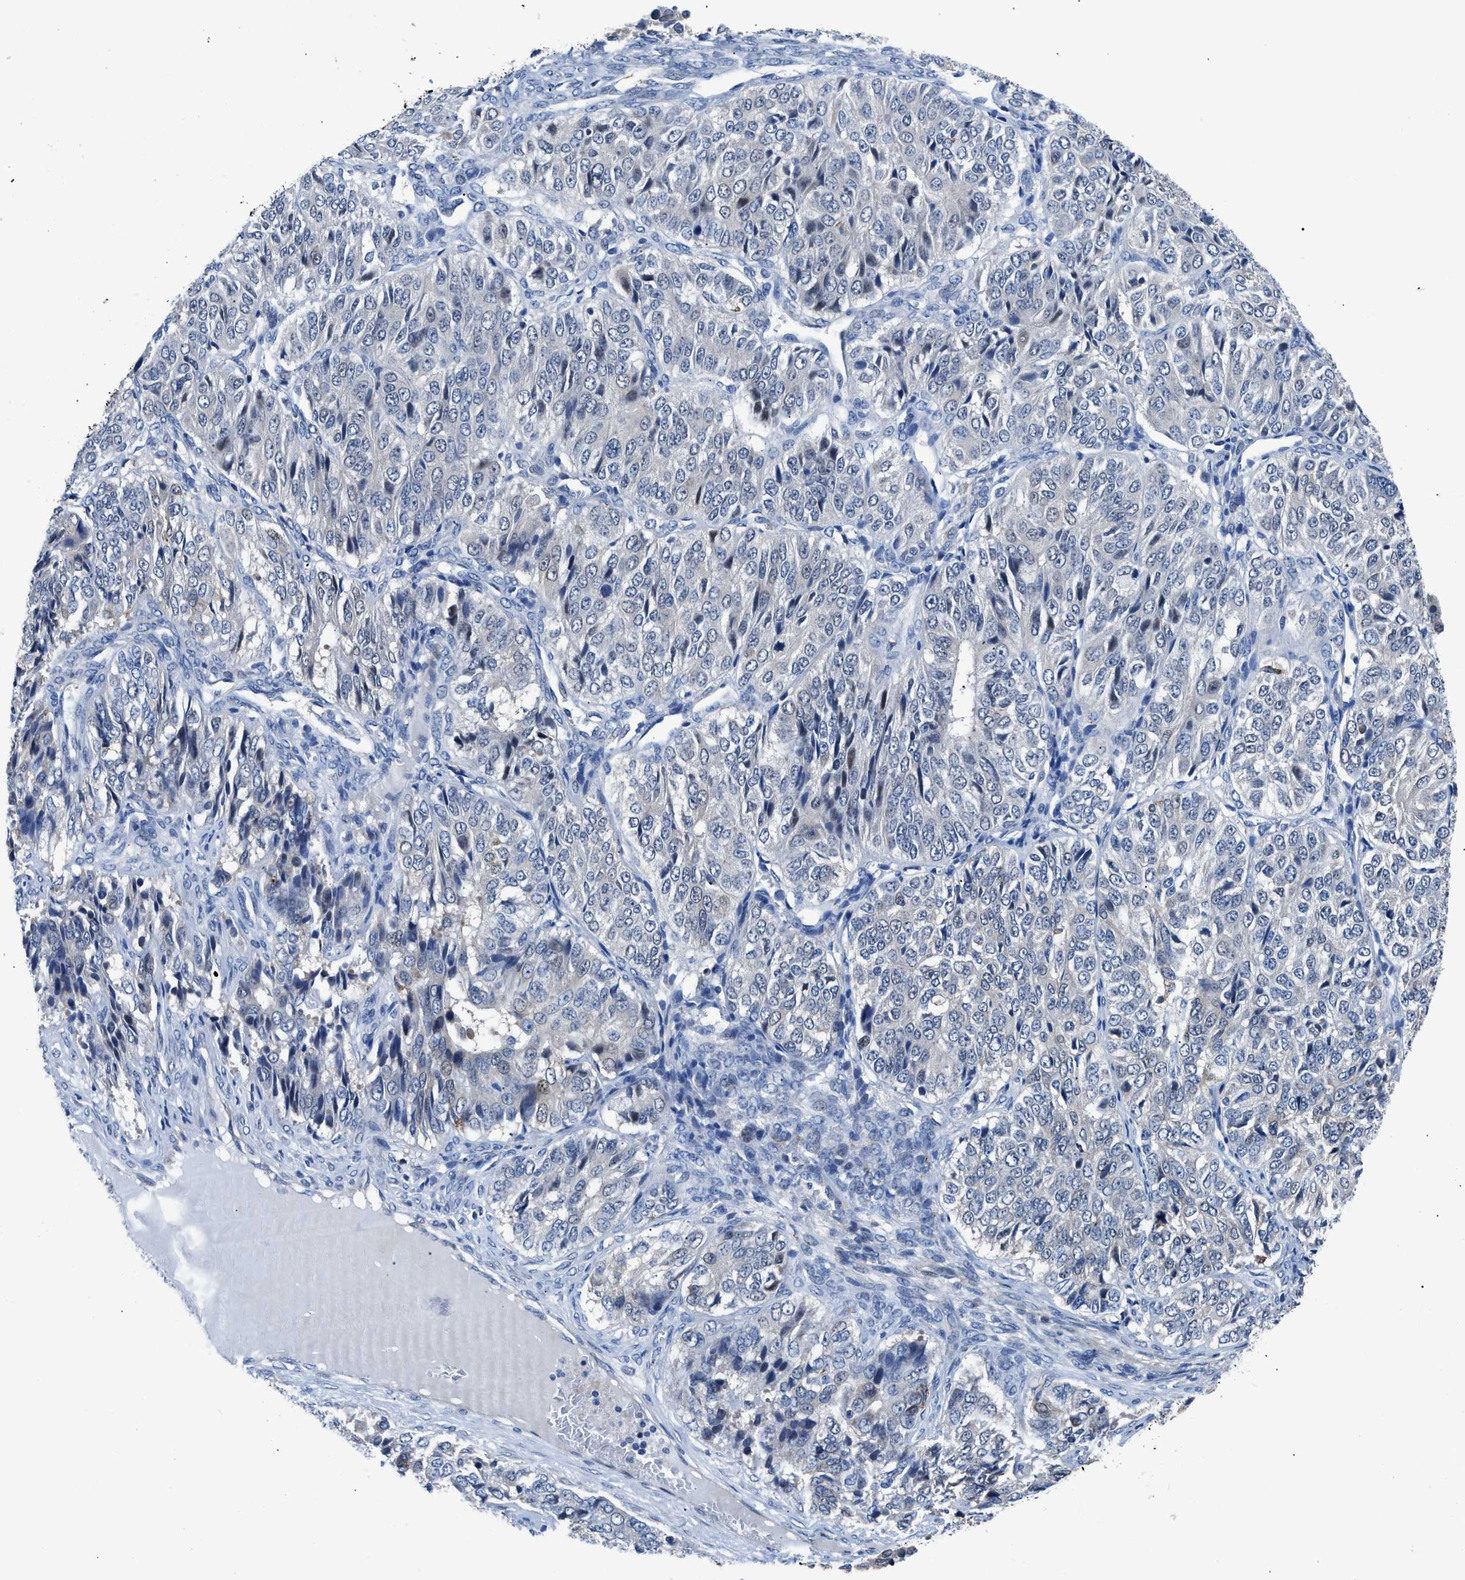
{"staining": {"intensity": "weak", "quantity": "<25%", "location": "cytoplasmic/membranous,nuclear"}, "tissue": "ovarian cancer", "cell_type": "Tumor cells", "image_type": "cancer", "snomed": [{"axis": "morphology", "description": "Carcinoma, endometroid"}, {"axis": "topography", "description": "Ovary"}], "caption": "Ovarian cancer (endometroid carcinoma) was stained to show a protein in brown. There is no significant staining in tumor cells.", "gene": "UAP1", "patient": {"sex": "female", "age": 51}}